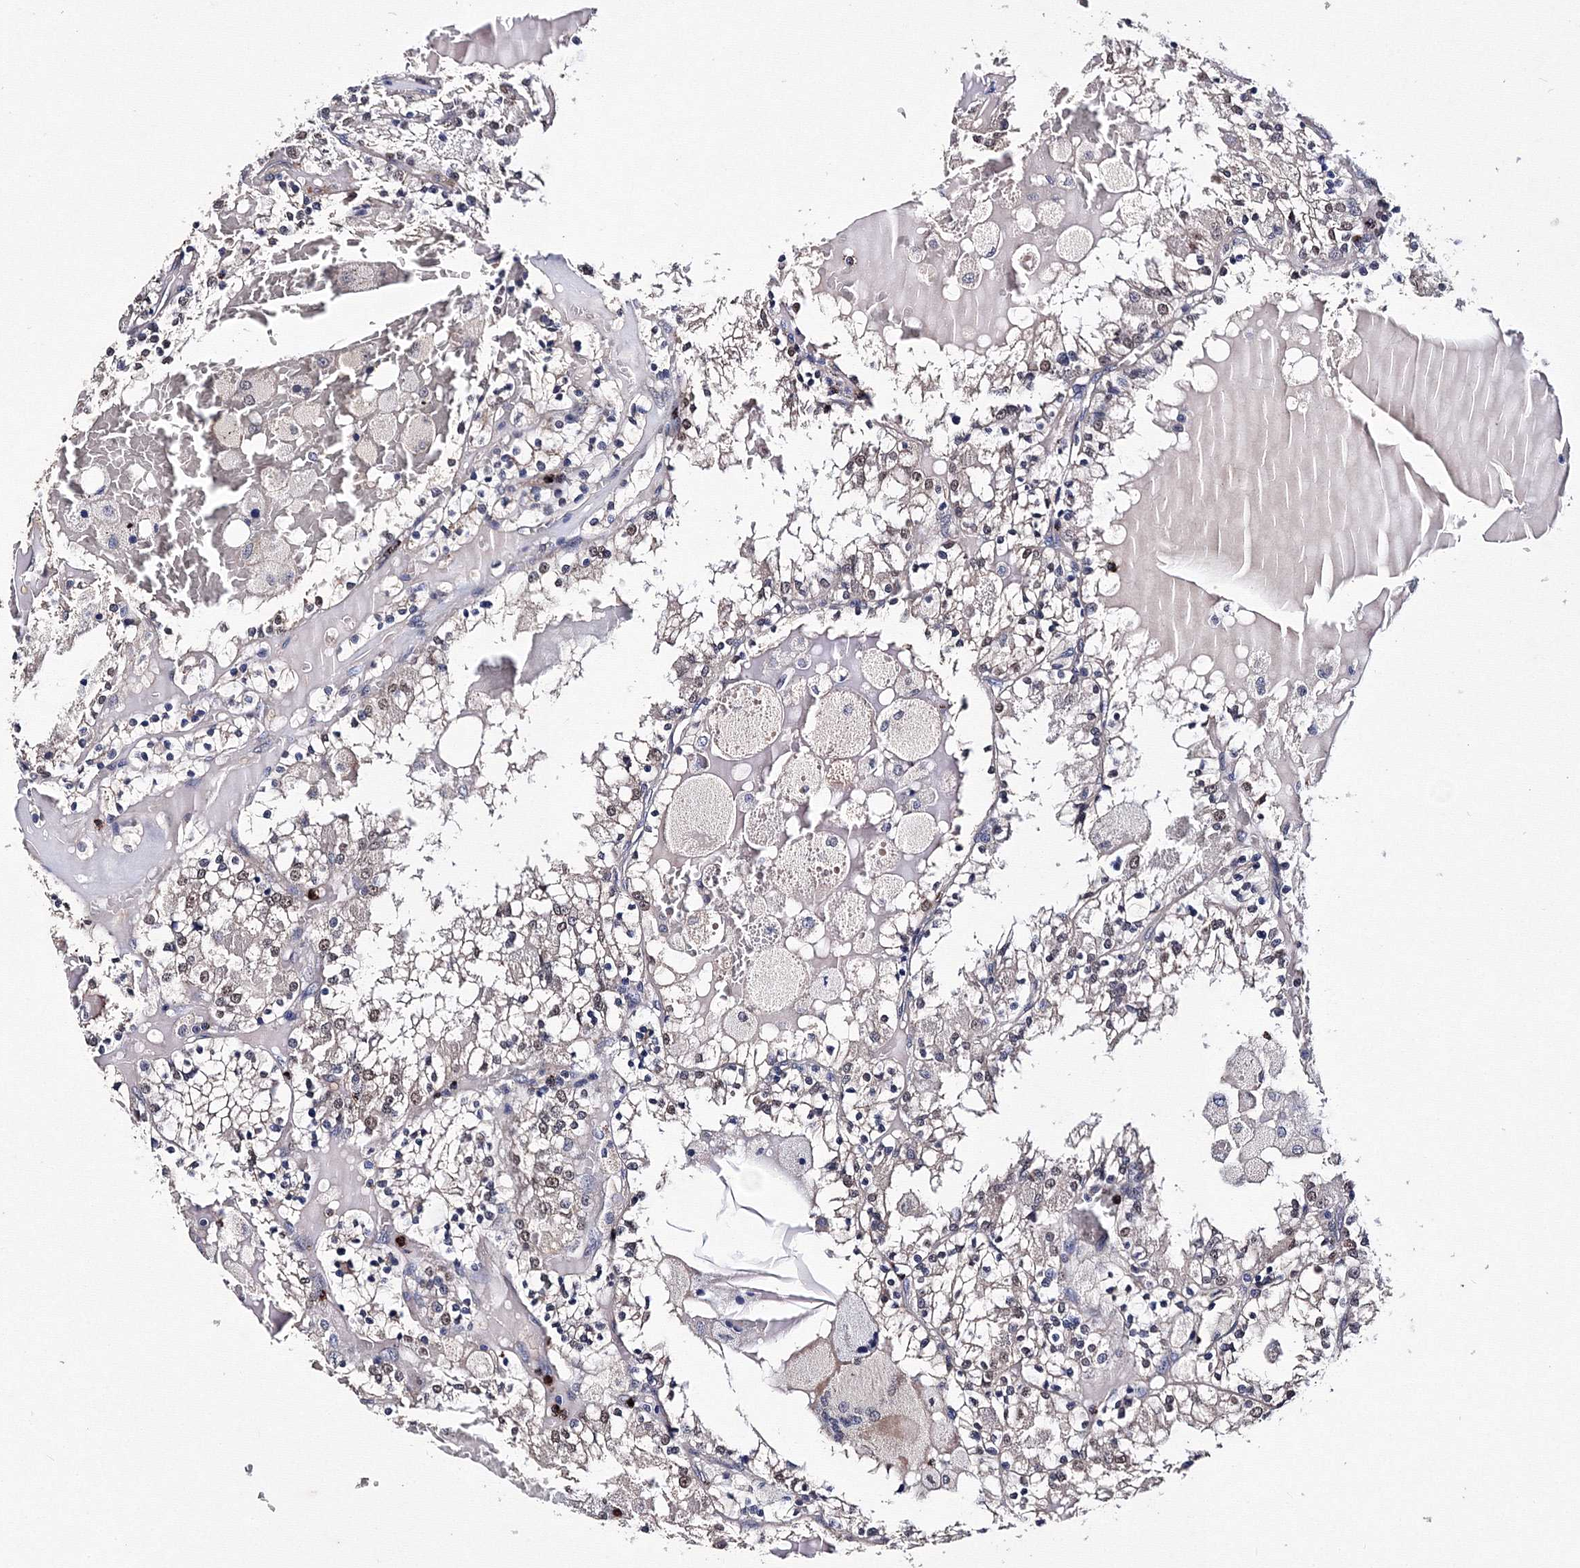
{"staining": {"intensity": "negative", "quantity": "none", "location": "none"}, "tissue": "renal cancer", "cell_type": "Tumor cells", "image_type": "cancer", "snomed": [{"axis": "morphology", "description": "Adenocarcinoma, NOS"}, {"axis": "topography", "description": "Kidney"}], "caption": "Protein analysis of renal cancer (adenocarcinoma) reveals no significant positivity in tumor cells.", "gene": "PHYKPL", "patient": {"sex": "female", "age": 56}}